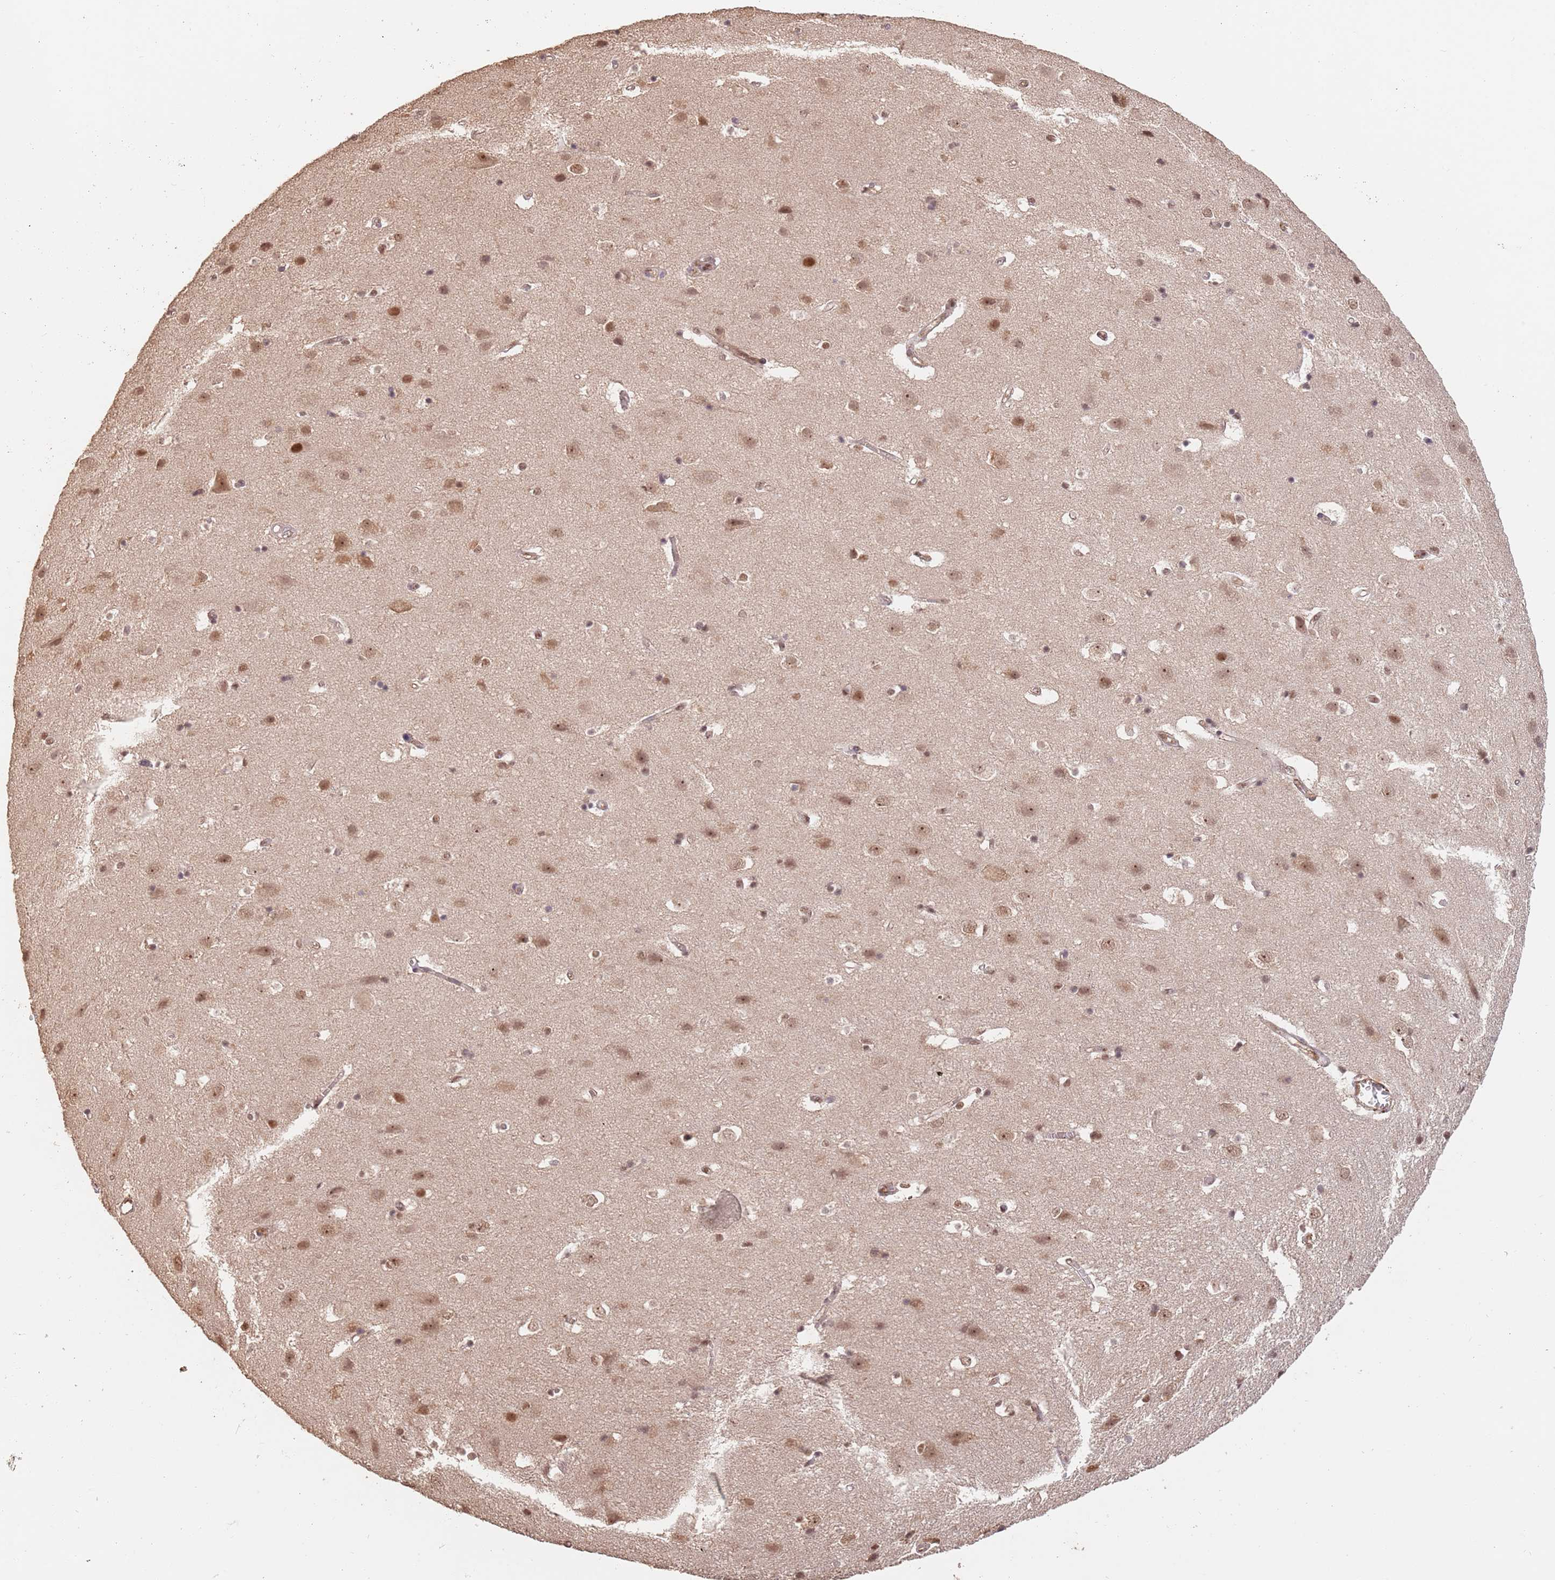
{"staining": {"intensity": "weak", "quantity": "25%-75%", "location": "nuclear"}, "tissue": "cerebral cortex", "cell_type": "Endothelial cells", "image_type": "normal", "snomed": [{"axis": "morphology", "description": "Normal tissue, NOS"}, {"axis": "topography", "description": "Cerebral cortex"}], "caption": "Protein expression analysis of unremarkable cerebral cortex reveals weak nuclear staining in approximately 25%-75% of endothelial cells. Ihc stains the protein in brown and the nuclei are stained blue.", "gene": "RFXANK", "patient": {"sex": "male", "age": 54}}